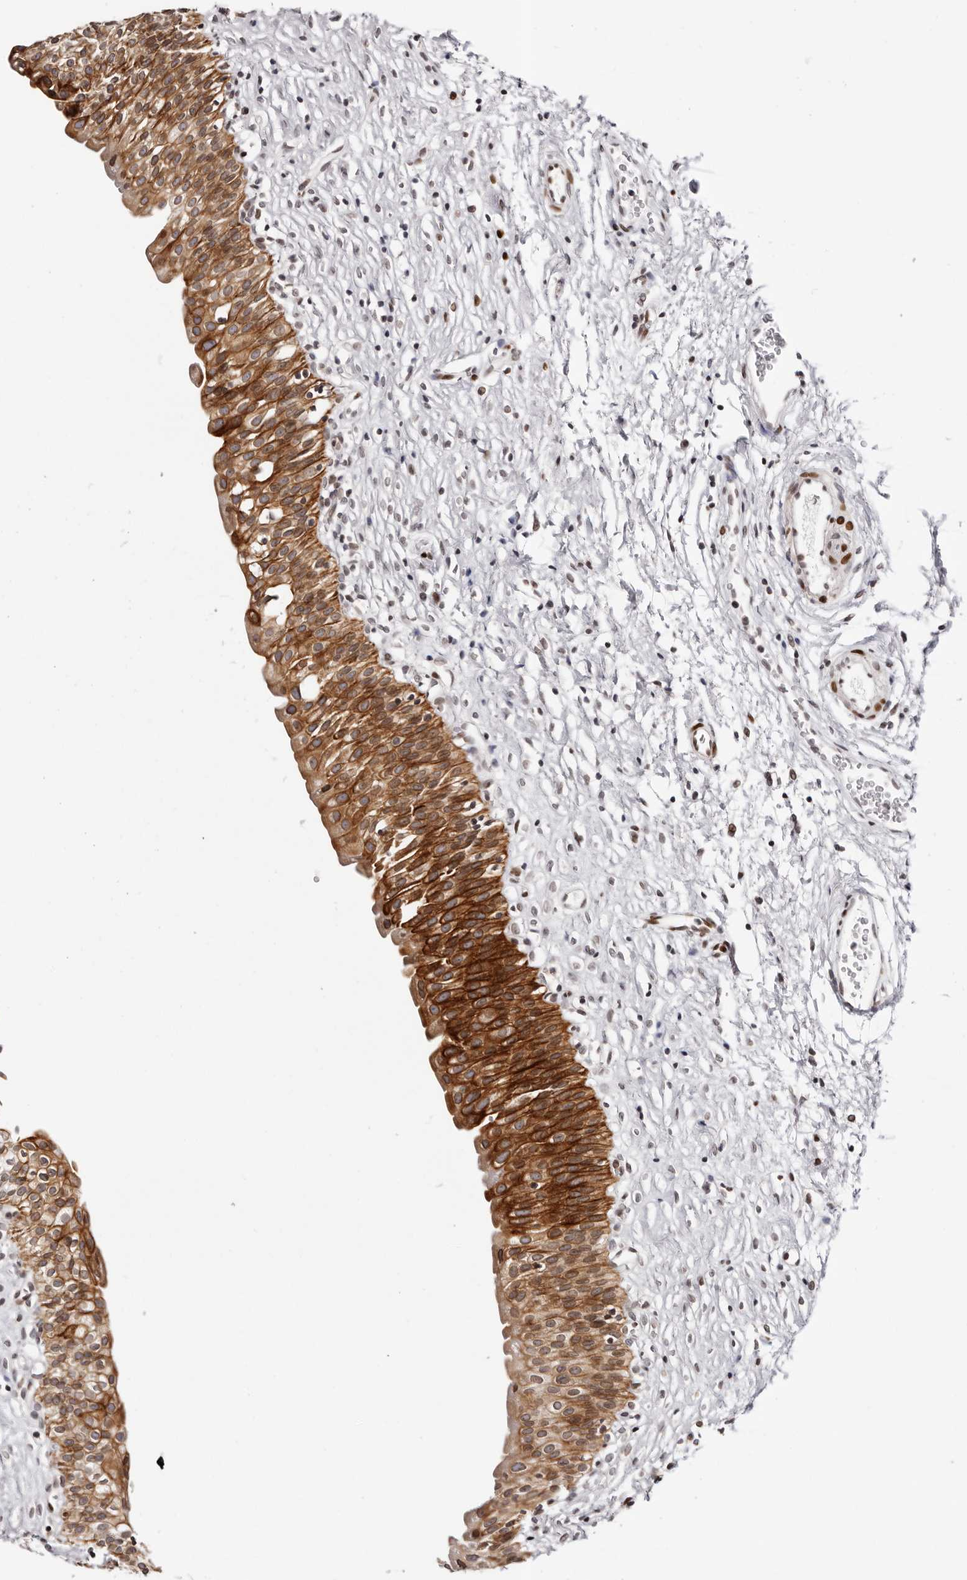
{"staining": {"intensity": "strong", "quantity": ">75%", "location": "cytoplasmic/membranous,nuclear"}, "tissue": "urinary bladder", "cell_type": "Urothelial cells", "image_type": "normal", "snomed": [{"axis": "morphology", "description": "Normal tissue, NOS"}, {"axis": "topography", "description": "Urinary bladder"}], "caption": "DAB immunohistochemical staining of unremarkable urinary bladder demonstrates strong cytoplasmic/membranous,nuclear protein positivity in about >75% of urothelial cells. (IHC, brightfield microscopy, high magnification).", "gene": "NUP153", "patient": {"sex": "male", "age": 51}}